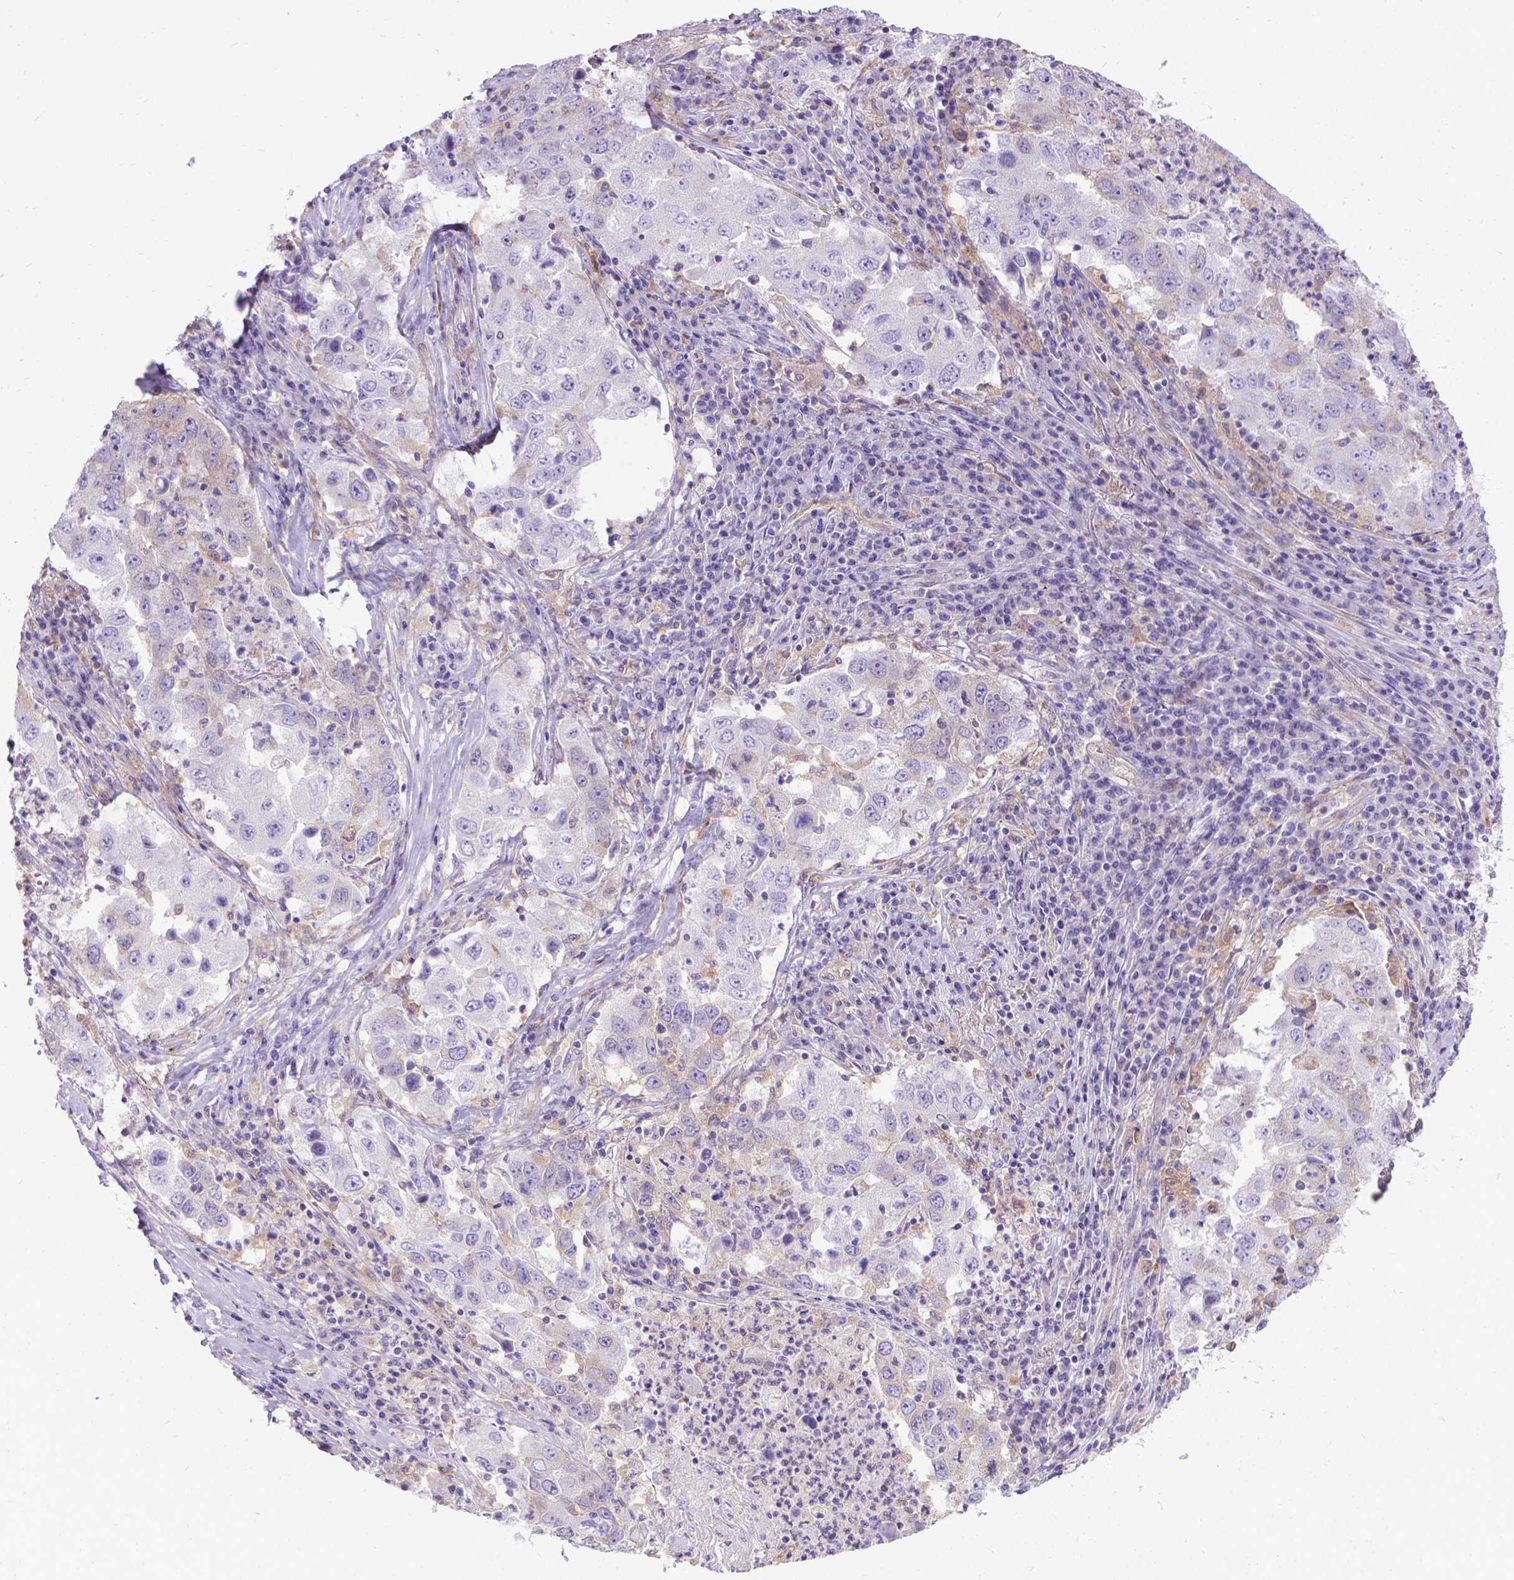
{"staining": {"intensity": "weak", "quantity": "<25%", "location": "cytoplasmic/membranous"}, "tissue": "lung cancer", "cell_type": "Tumor cells", "image_type": "cancer", "snomed": [{"axis": "morphology", "description": "Adenocarcinoma, NOS"}, {"axis": "topography", "description": "Lung"}], "caption": "This photomicrograph is of lung cancer stained with IHC to label a protein in brown with the nuclei are counter-stained blue. There is no positivity in tumor cells.", "gene": "CFAP299", "patient": {"sex": "male", "age": 73}}